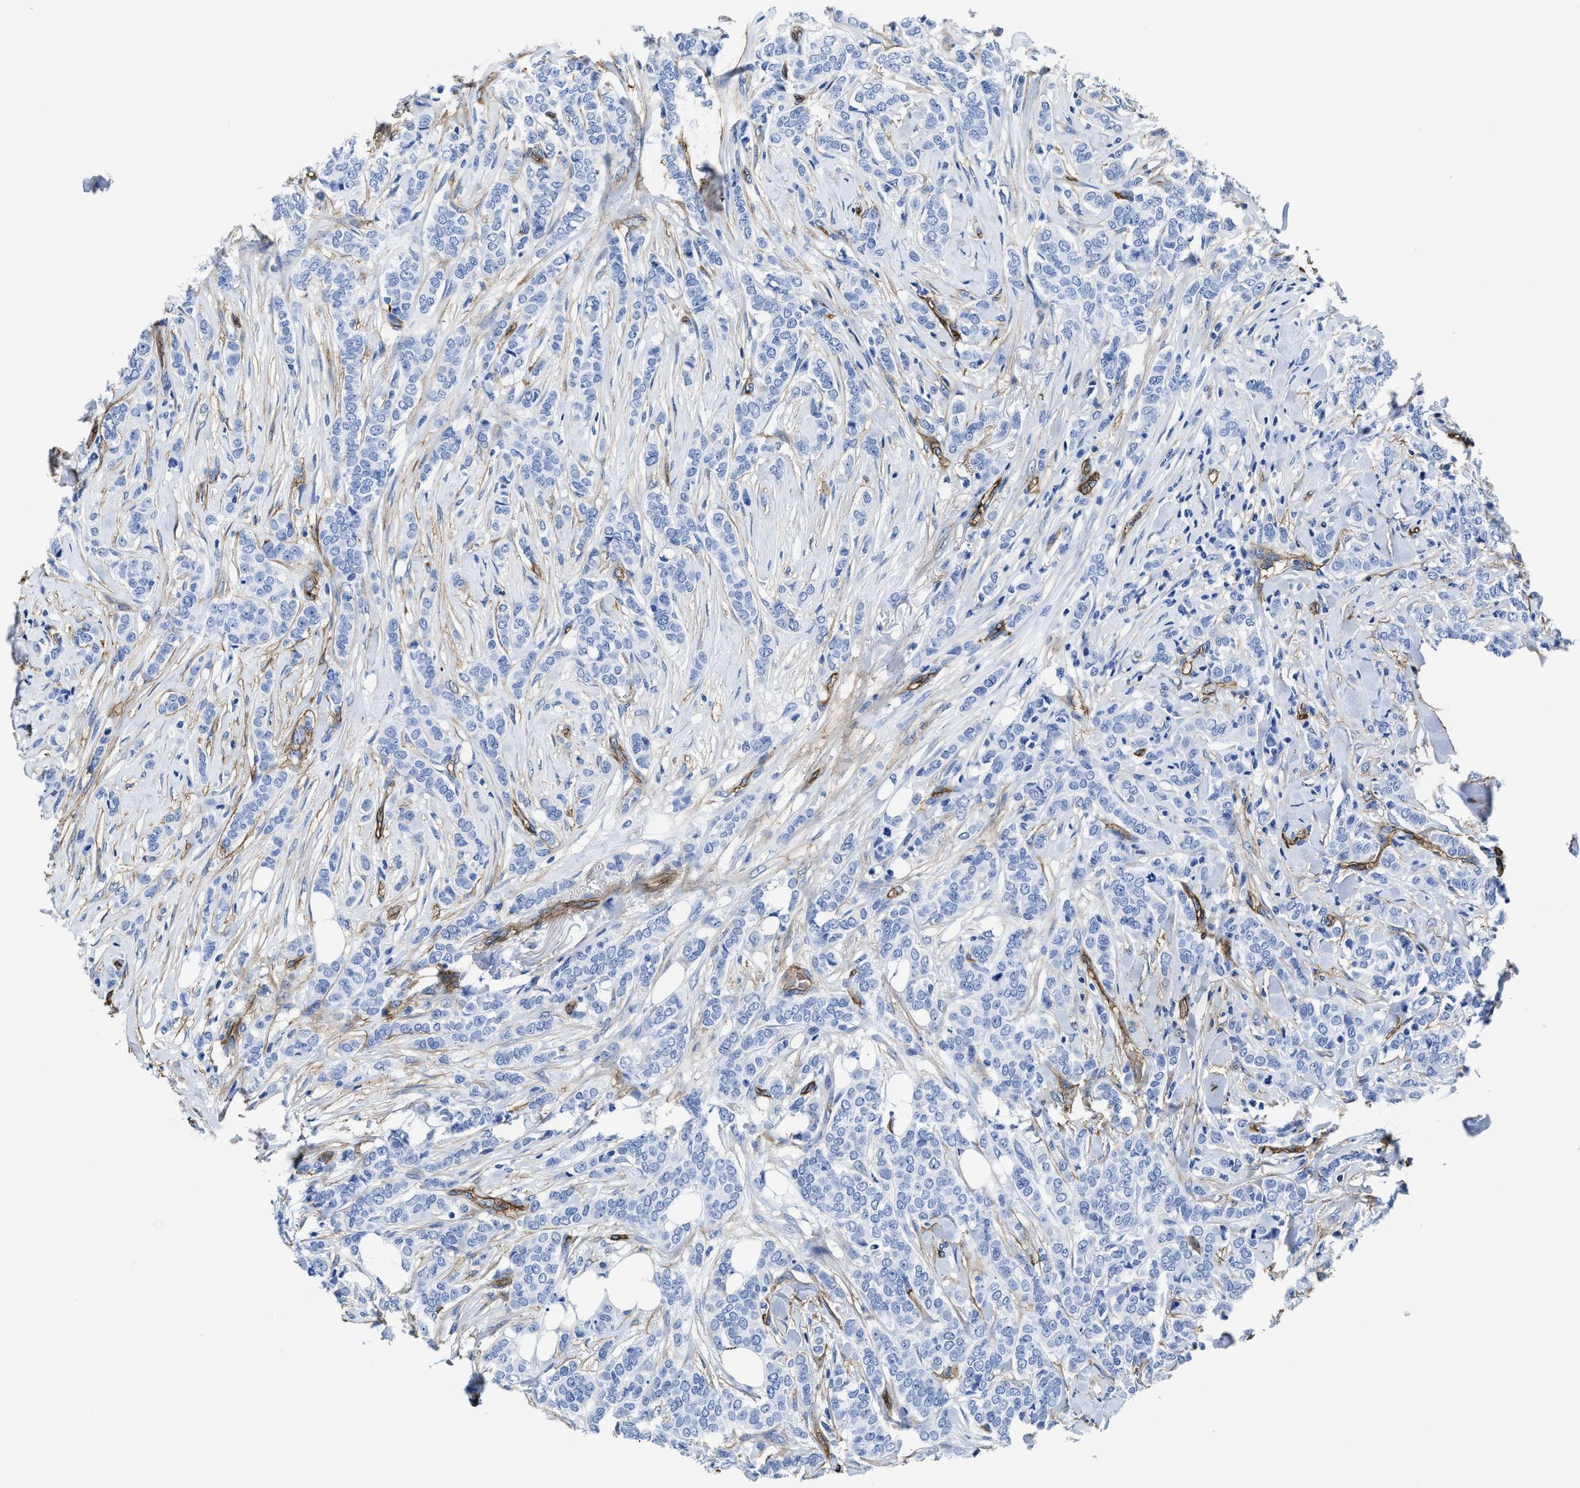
{"staining": {"intensity": "negative", "quantity": "none", "location": "none"}, "tissue": "breast cancer", "cell_type": "Tumor cells", "image_type": "cancer", "snomed": [{"axis": "morphology", "description": "Lobular carcinoma"}, {"axis": "topography", "description": "Skin"}, {"axis": "topography", "description": "Breast"}], "caption": "Immunohistochemistry (IHC) of breast cancer (lobular carcinoma) reveals no expression in tumor cells. (DAB immunohistochemistry visualized using brightfield microscopy, high magnification).", "gene": "AQP1", "patient": {"sex": "female", "age": 46}}